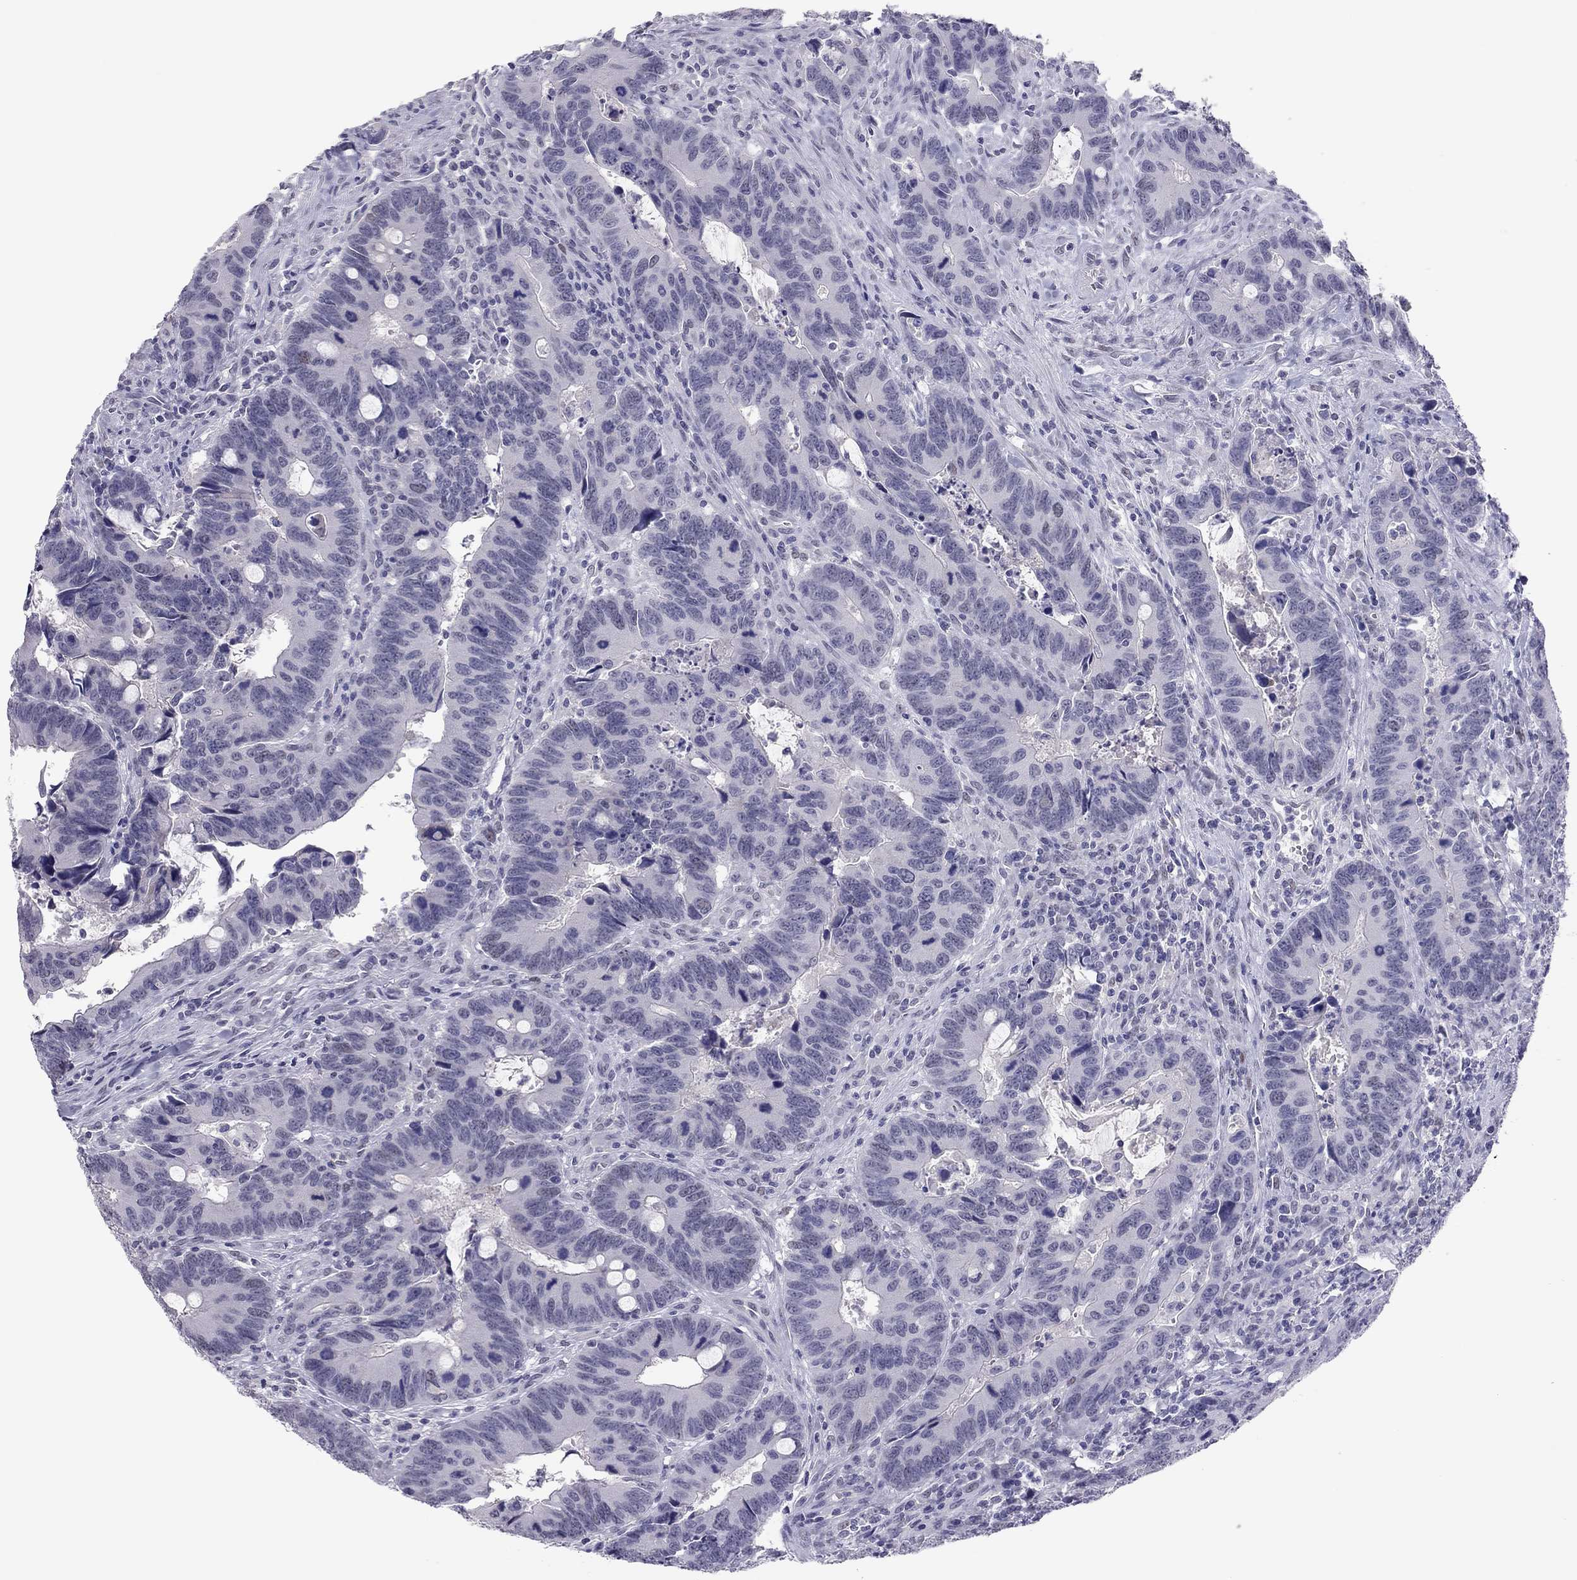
{"staining": {"intensity": "negative", "quantity": "none", "location": "none"}, "tissue": "colorectal cancer", "cell_type": "Tumor cells", "image_type": "cancer", "snomed": [{"axis": "morphology", "description": "Adenocarcinoma, NOS"}, {"axis": "topography", "description": "Rectum"}], "caption": "Tumor cells are negative for brown protein staining in colorectal cancer.", "gene": "PHOX2A", "patient": {"sex": "male", "age": 67}}